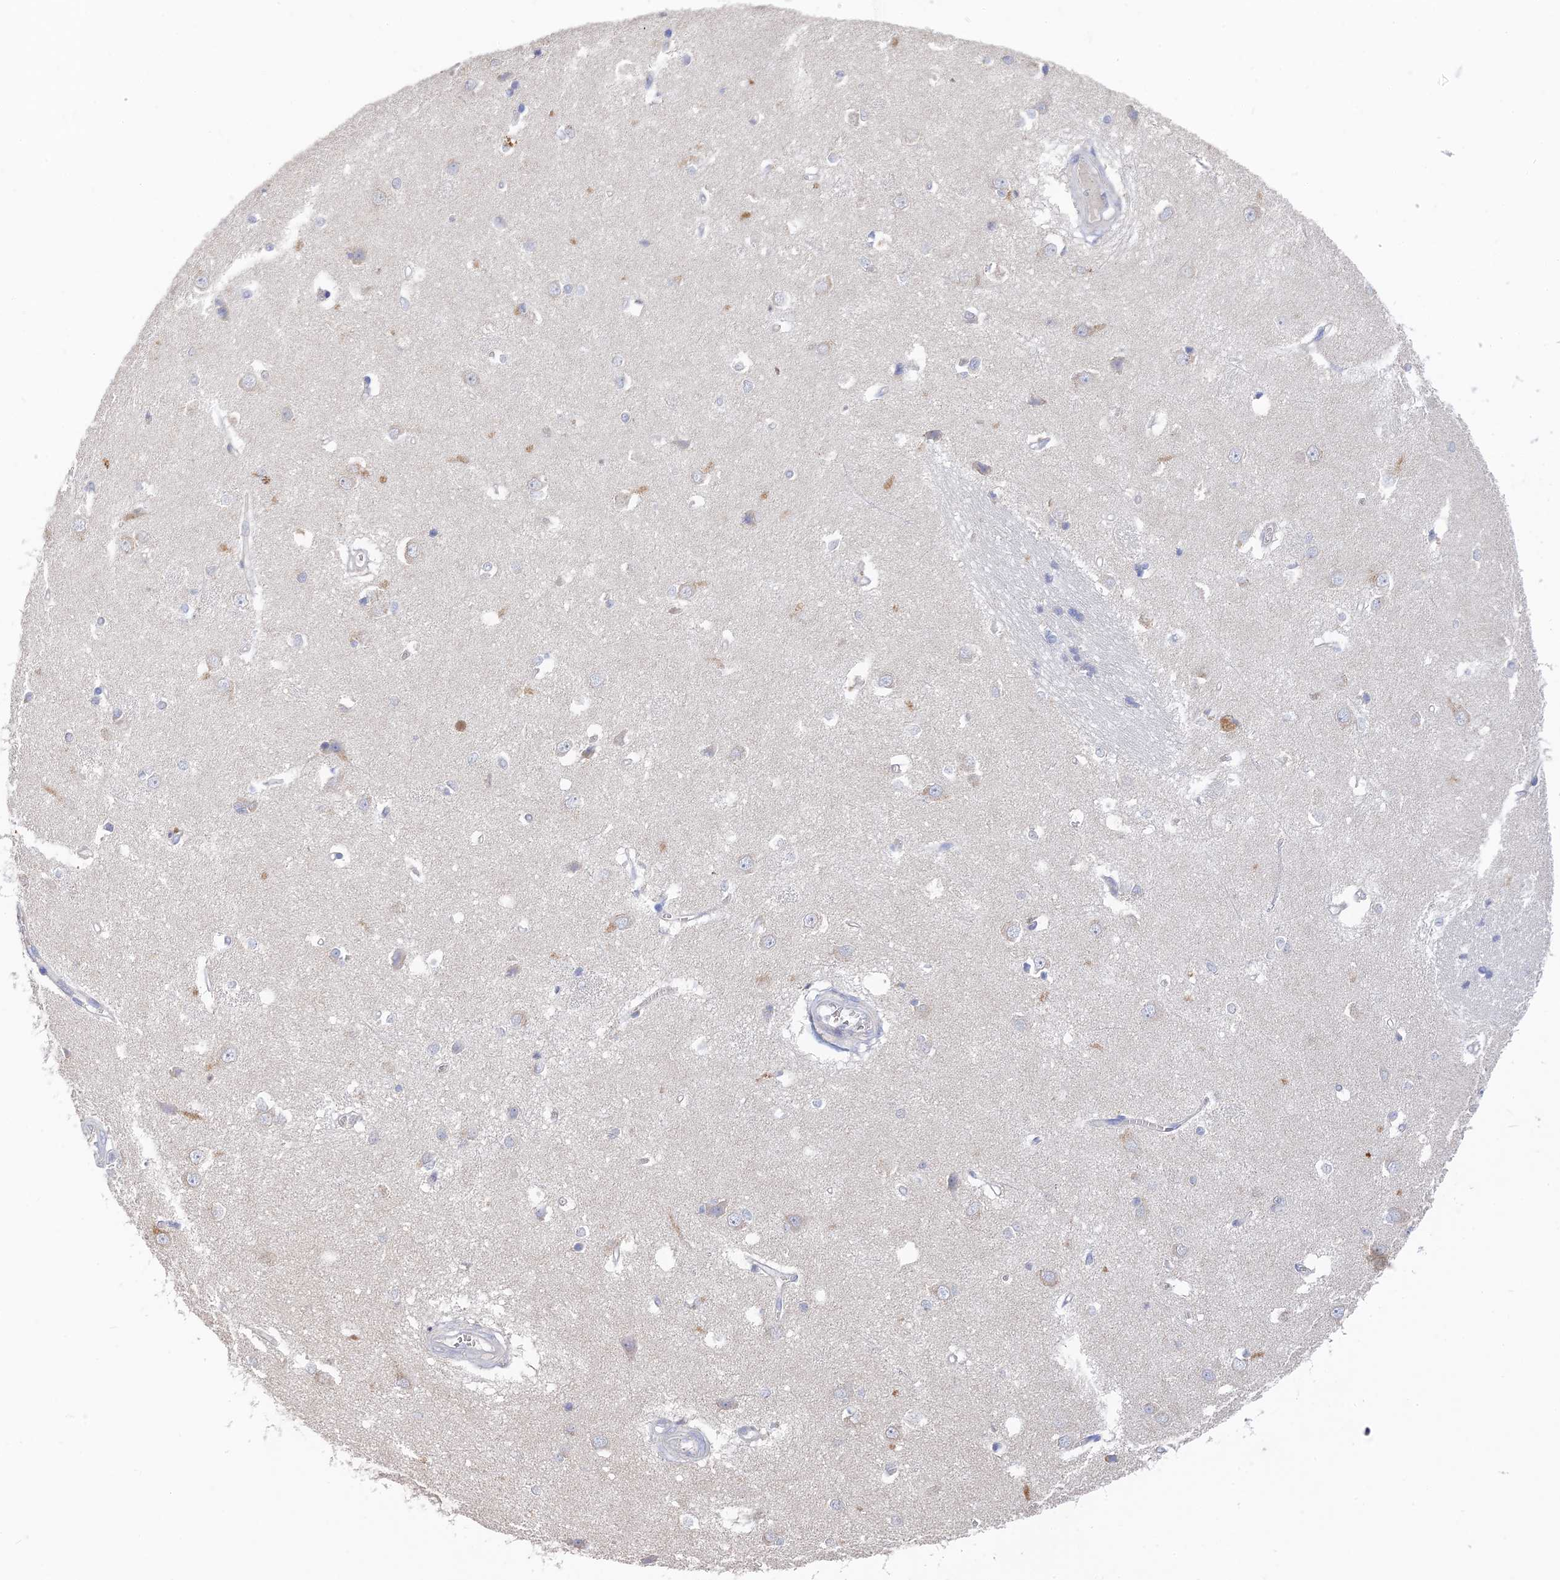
{"staining": {"intensity": "negative", "quantity": "none", "location": "none"}, "tissue": "caudate", "cell_type": "Glial cells", "image_type": "normal", "snomed": [{"axis": "morphology", "description": "Normal tissue, NOS"}, {"axis": "topography", "description": "Lateral ventricle wall"}], "caption": "The IHC photomicrograph has no significant expression in glial cells of caudate. Brightfield microscopy of IHC stained with DAB (brown) and hematoxylin (blue), captured at high magnification.", "gene": "ARRDC1", "patient": {"sex": "male", "age": 37}}